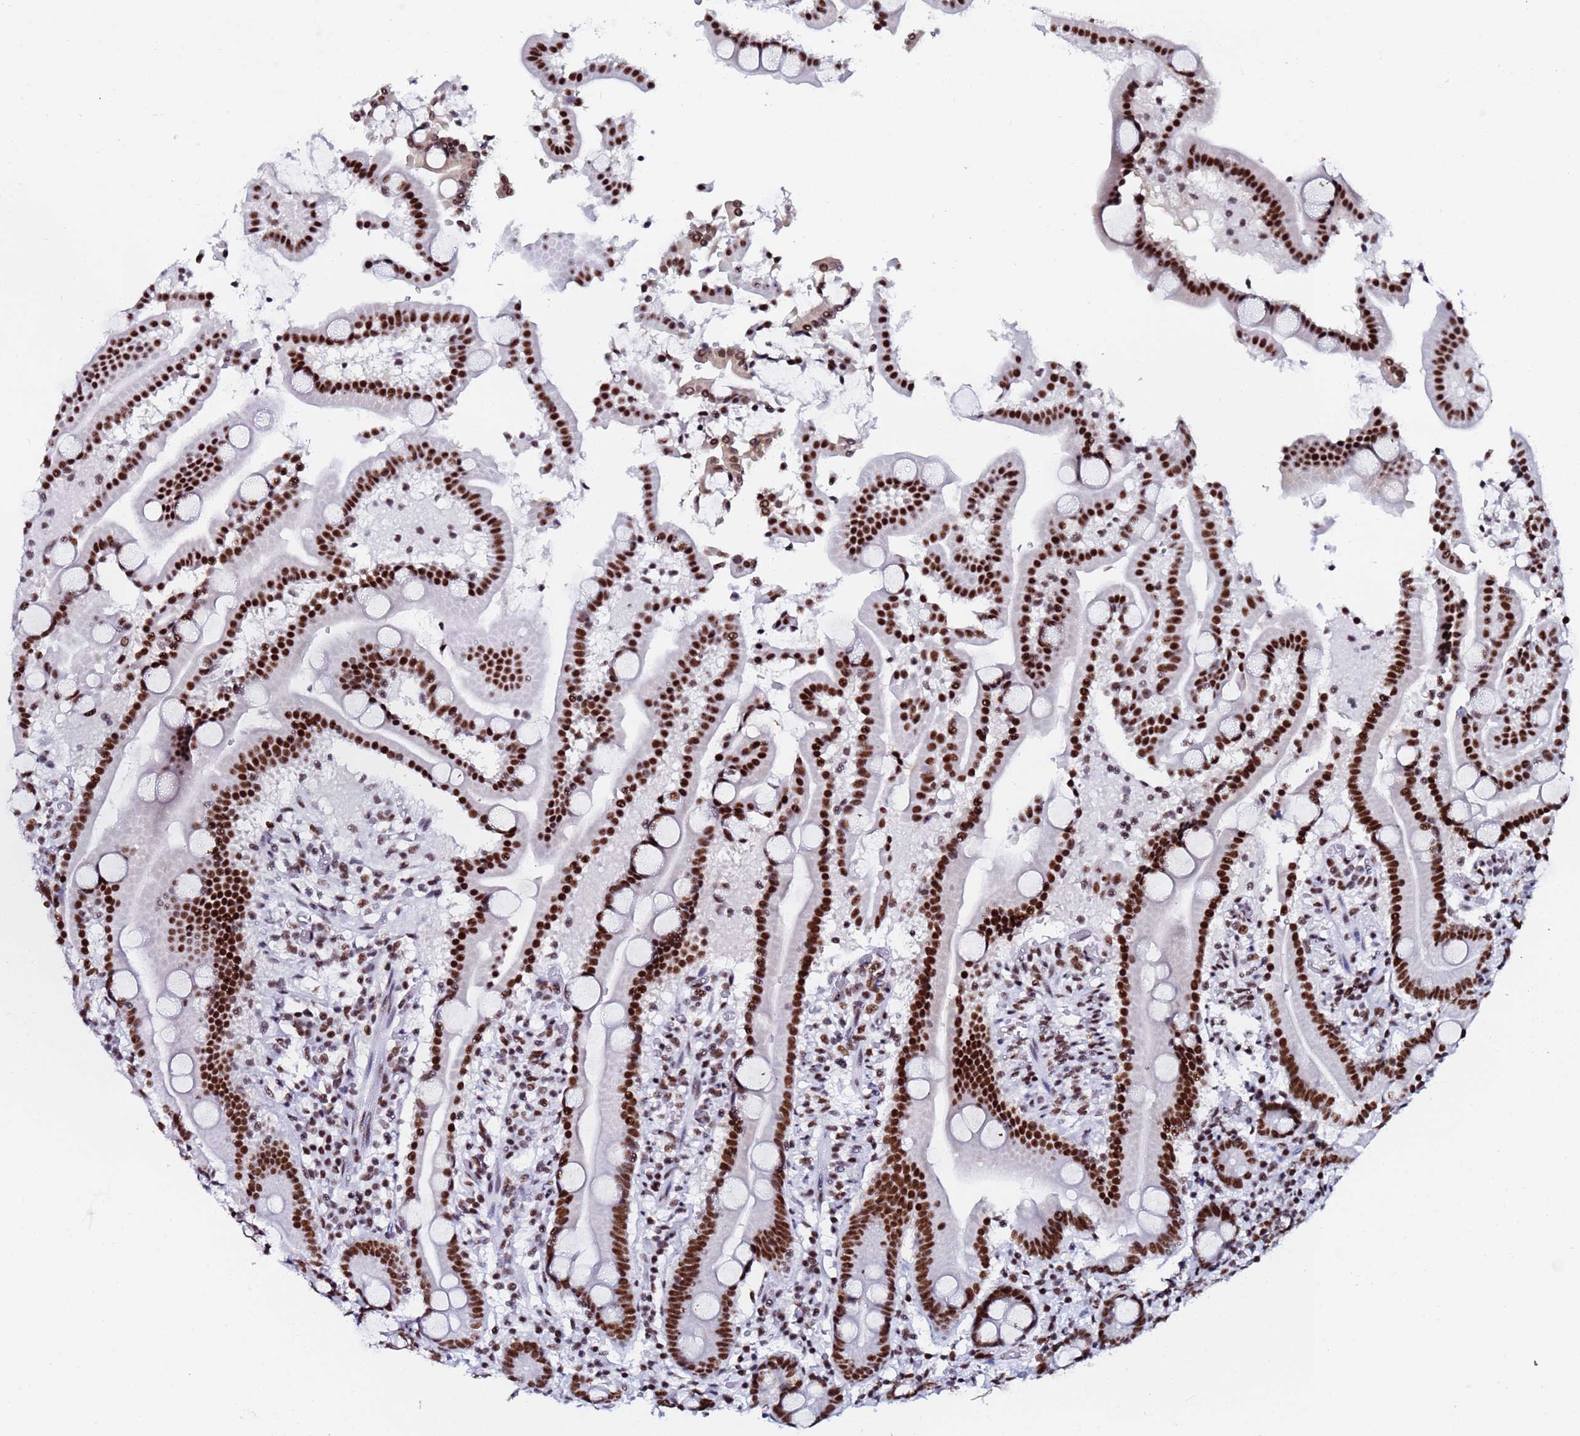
{"staining": {"intensity": "strong", "quantity": ">75%", "location": "nuclear"}, "tissue": "duodenum", "cell_type": "Glandular cells", "image_type": "normal", "snomed": [{"axis": "morphology", "description": "Normal tissue, NOS"}, {"axis": "topography", "description": "Duodenum"}], "caption": "A high-resolution photomicrograph shows immunohistochemistry staining of benign duodenum, which shows strong nuclear staining in about >75% of glandular cells. (DAB (3,3'-diaminobenzidine) = brown stain, brightfield microscopy at high magnification).", "gene": "SNRPA1", "patient": {"sex": "male", "age": 55}}